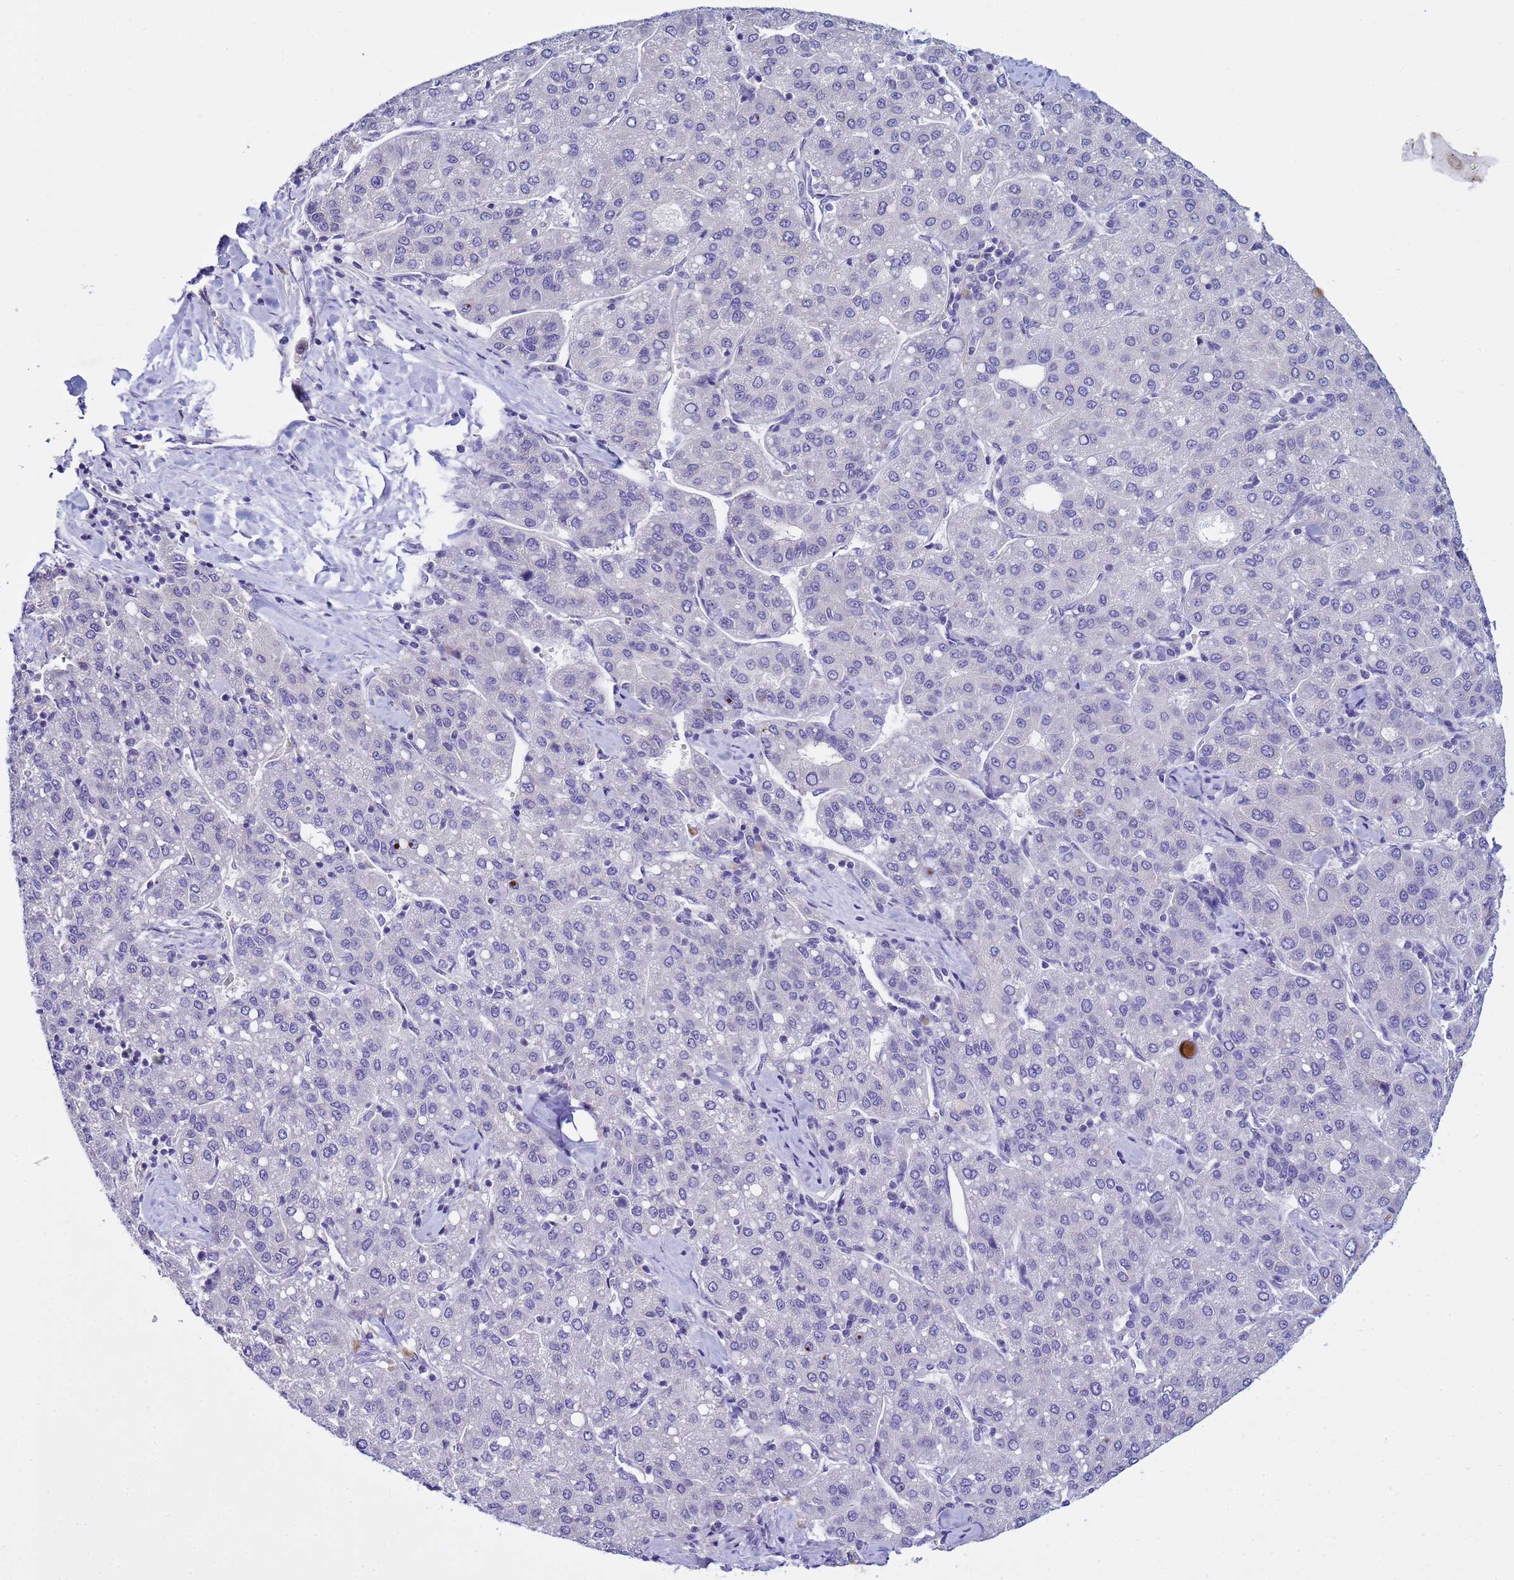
{"staining": {"intensity": "negative", "quantity": "none", "location": "none"}, "tissue": "liver cancer", "cell_type": "Tumor cells", "image_type": "cancer", "snomed": [{"axis": "morphology", "description": "Carcinoma, Hepatocellular, NOS"}, {"axis": "topography", "description": "Liver"}], "caption": "Micrograph shows no significant protein positivity in tumor cells of liver cancer (hepatocellular carcinoma).", "gene": "IGSF11", "patient": {"sex": "male", "age": 65}}